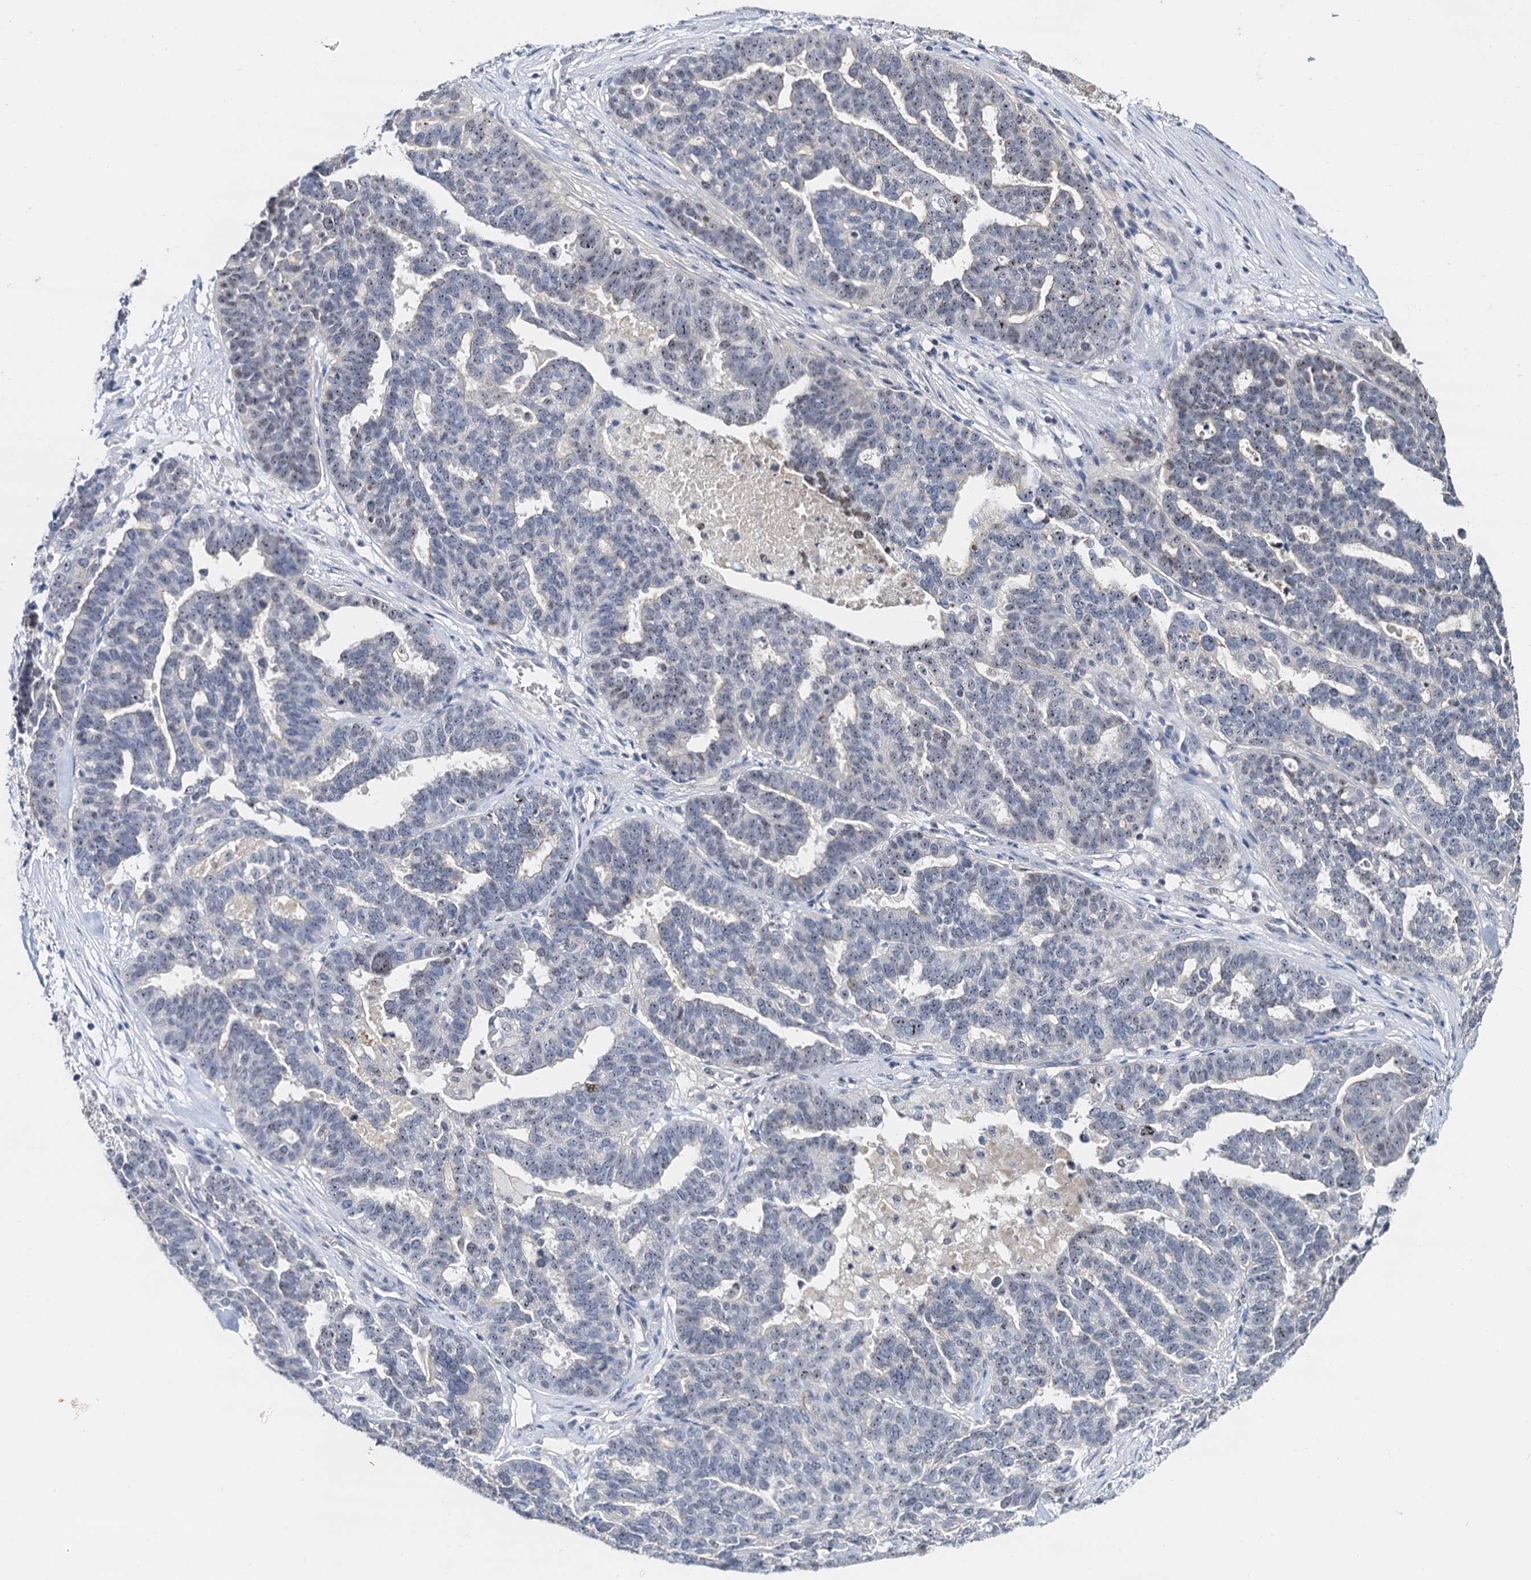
{"staining": {"intensity": "weak", "quantity": "25%-75%", "location": "nuclear"}, "tissue": "ovarian cancer", "cell_type": "Tumor cells", "image_type": "cancer", "snomed": [{"axis": "morphology", "description": "Cystadenocarcinoma, serous, NOS"}, {"axis": "topography", "description": "Ovary"}], "caption": "Ovarian cancer stained with DAB IHC demonstrates low levels of weak nuclear staining in approximately 25%-75% of tumor cells.", "gene": "NOP2", "patient": {"sex": "female", "age": 59}}